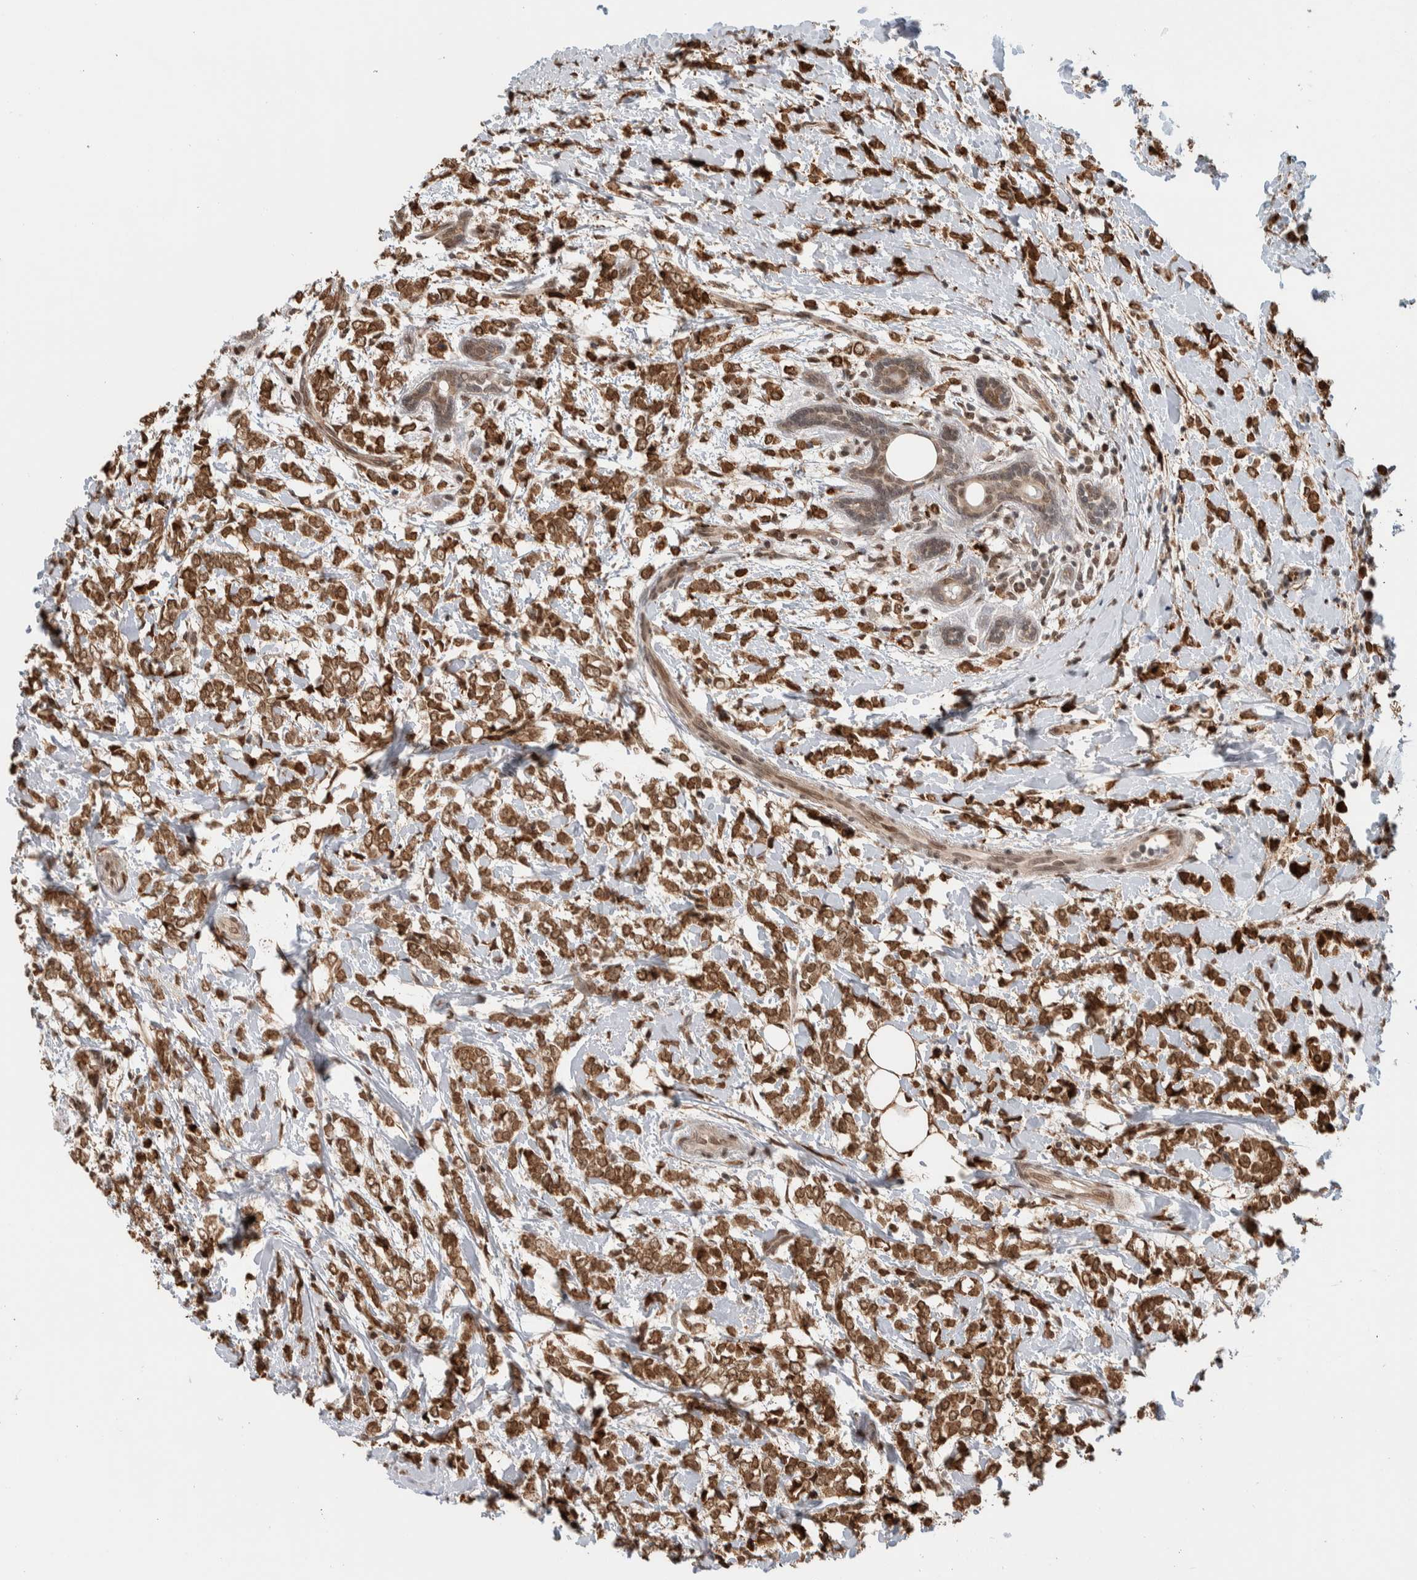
{"staining": {"intensity": "moderate", "quantity": ">75%", "location": "cytoplasmic/membranous,nuclear"}, "tissue": "breast cancer", "cell_type": "Tumor cells", "image_type": "cancer", "snomed": [{"axis": "morphology", "description": "Normal tissue, NOS"}, {"axis": "morphology", "description": "Lobular carcinoma"}, {"axis": "topography", "description": "Breast"}], "caption": "Breast cancer (lobular carcinoma) stained with a protein marker exhibits moderate staining in tumor cells.", "gene": "TNRC18", "patient": {"sex": "female", "age": 47}}